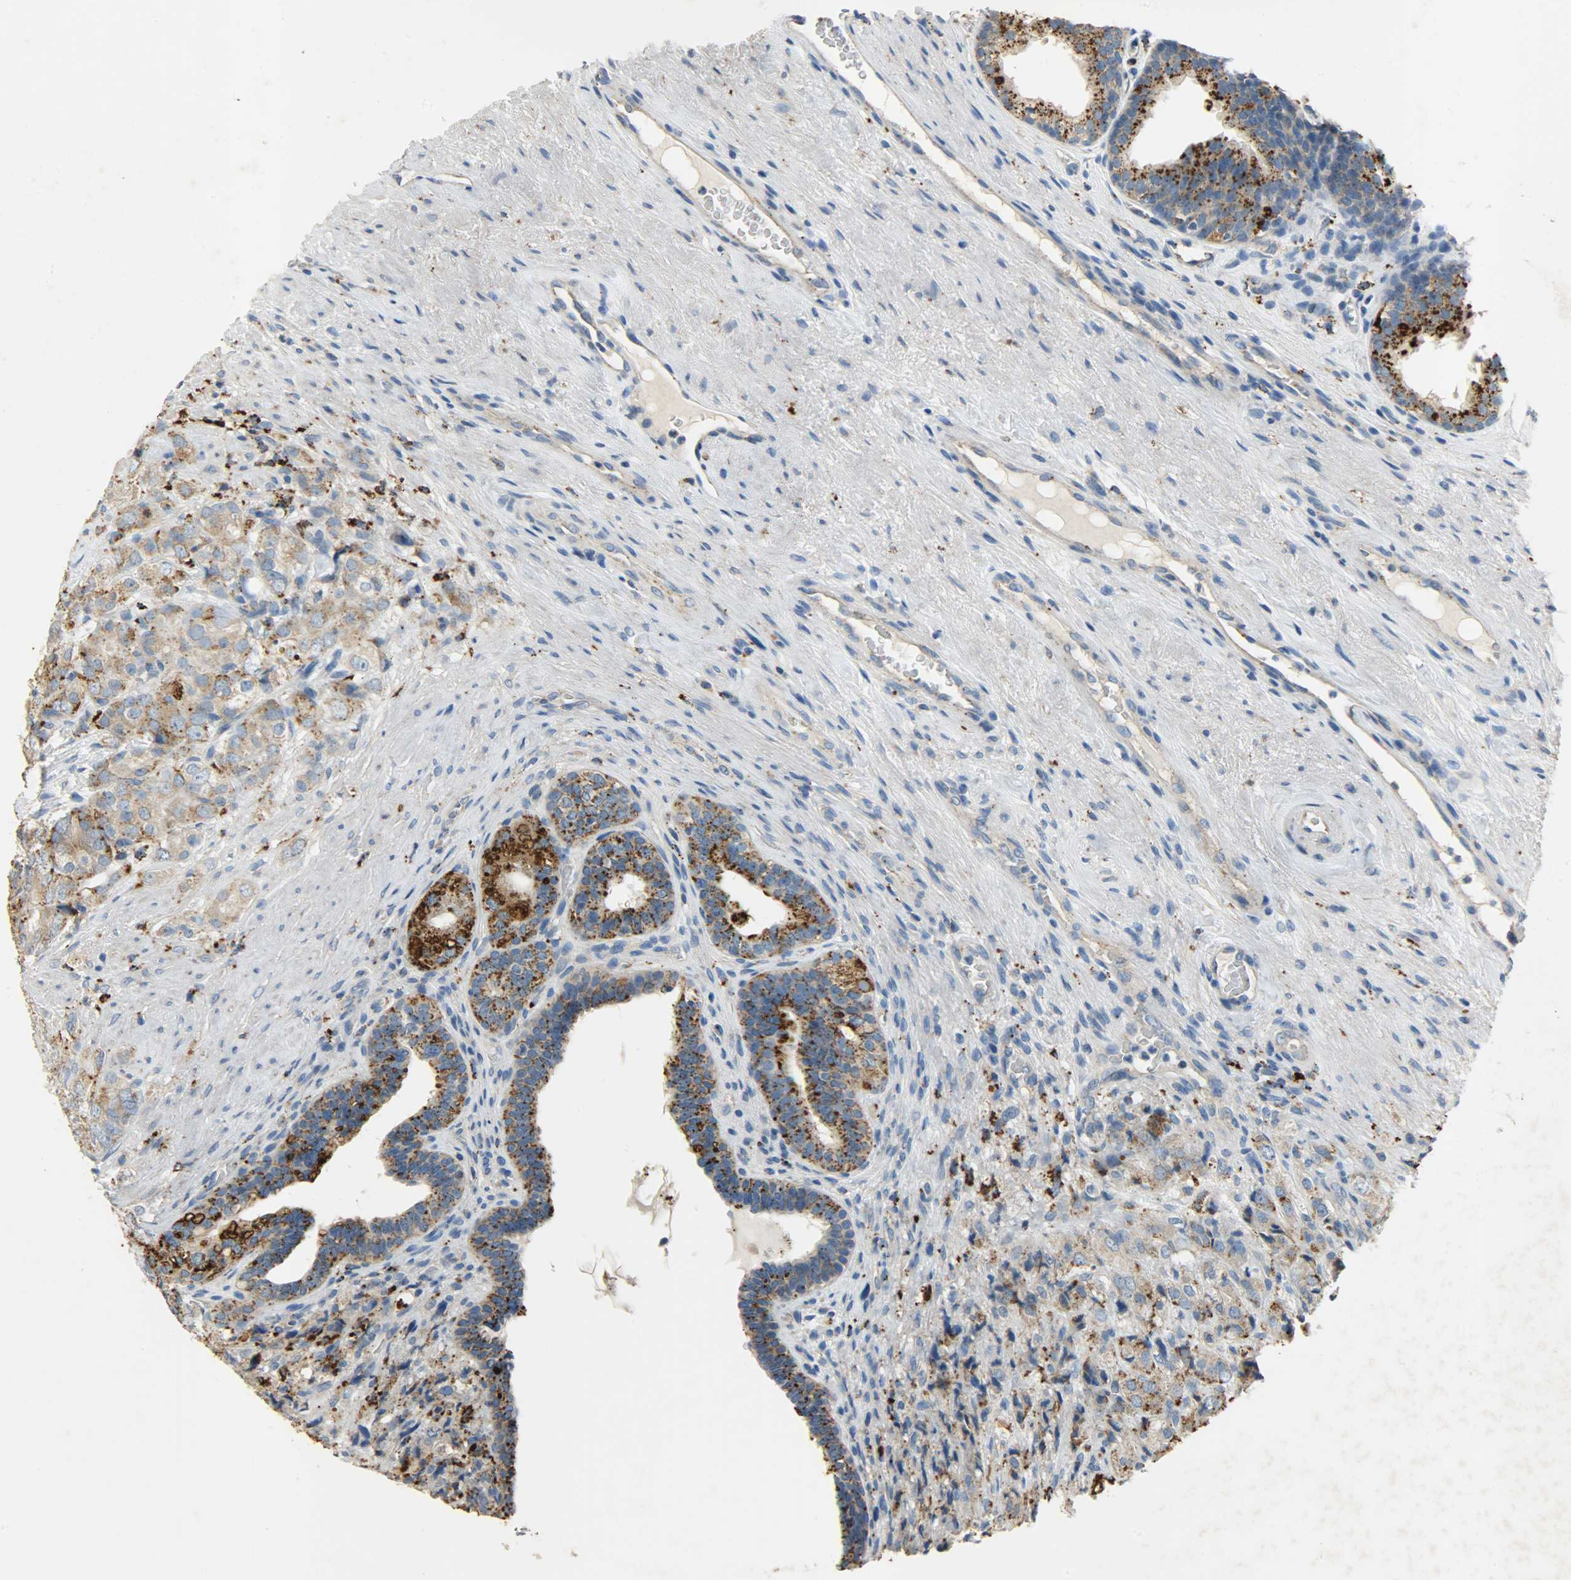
{"staining": {"intensity": "strong", "quantity": ">75%", "location": "cytoplasmic/membranous"}, "tissue": "prostate cancer", "cell_type": "Tumor cells", "image_type": "cancer", "snomed": [{"axis": "morphology", "description": "Adenocarcinoma, High grade"}, {"axis": "topography", "description": "Prostate"}], "caption": "DAB (3,3'-diaminobenzidine) immunohistochemical staining of adenocarcinoma (high-grade) (prostate) reveals strong cytoplasmic/membranous protein expression in about >75% of tumor cells. (Stains: DAB (3,3'-diaminobenzidine) in brown, nuclei in blue, Microscopy: brightfield microscopy at high magnification).", "gene": "ASAH1", "patient": {"sex": "male", "age": 68}}